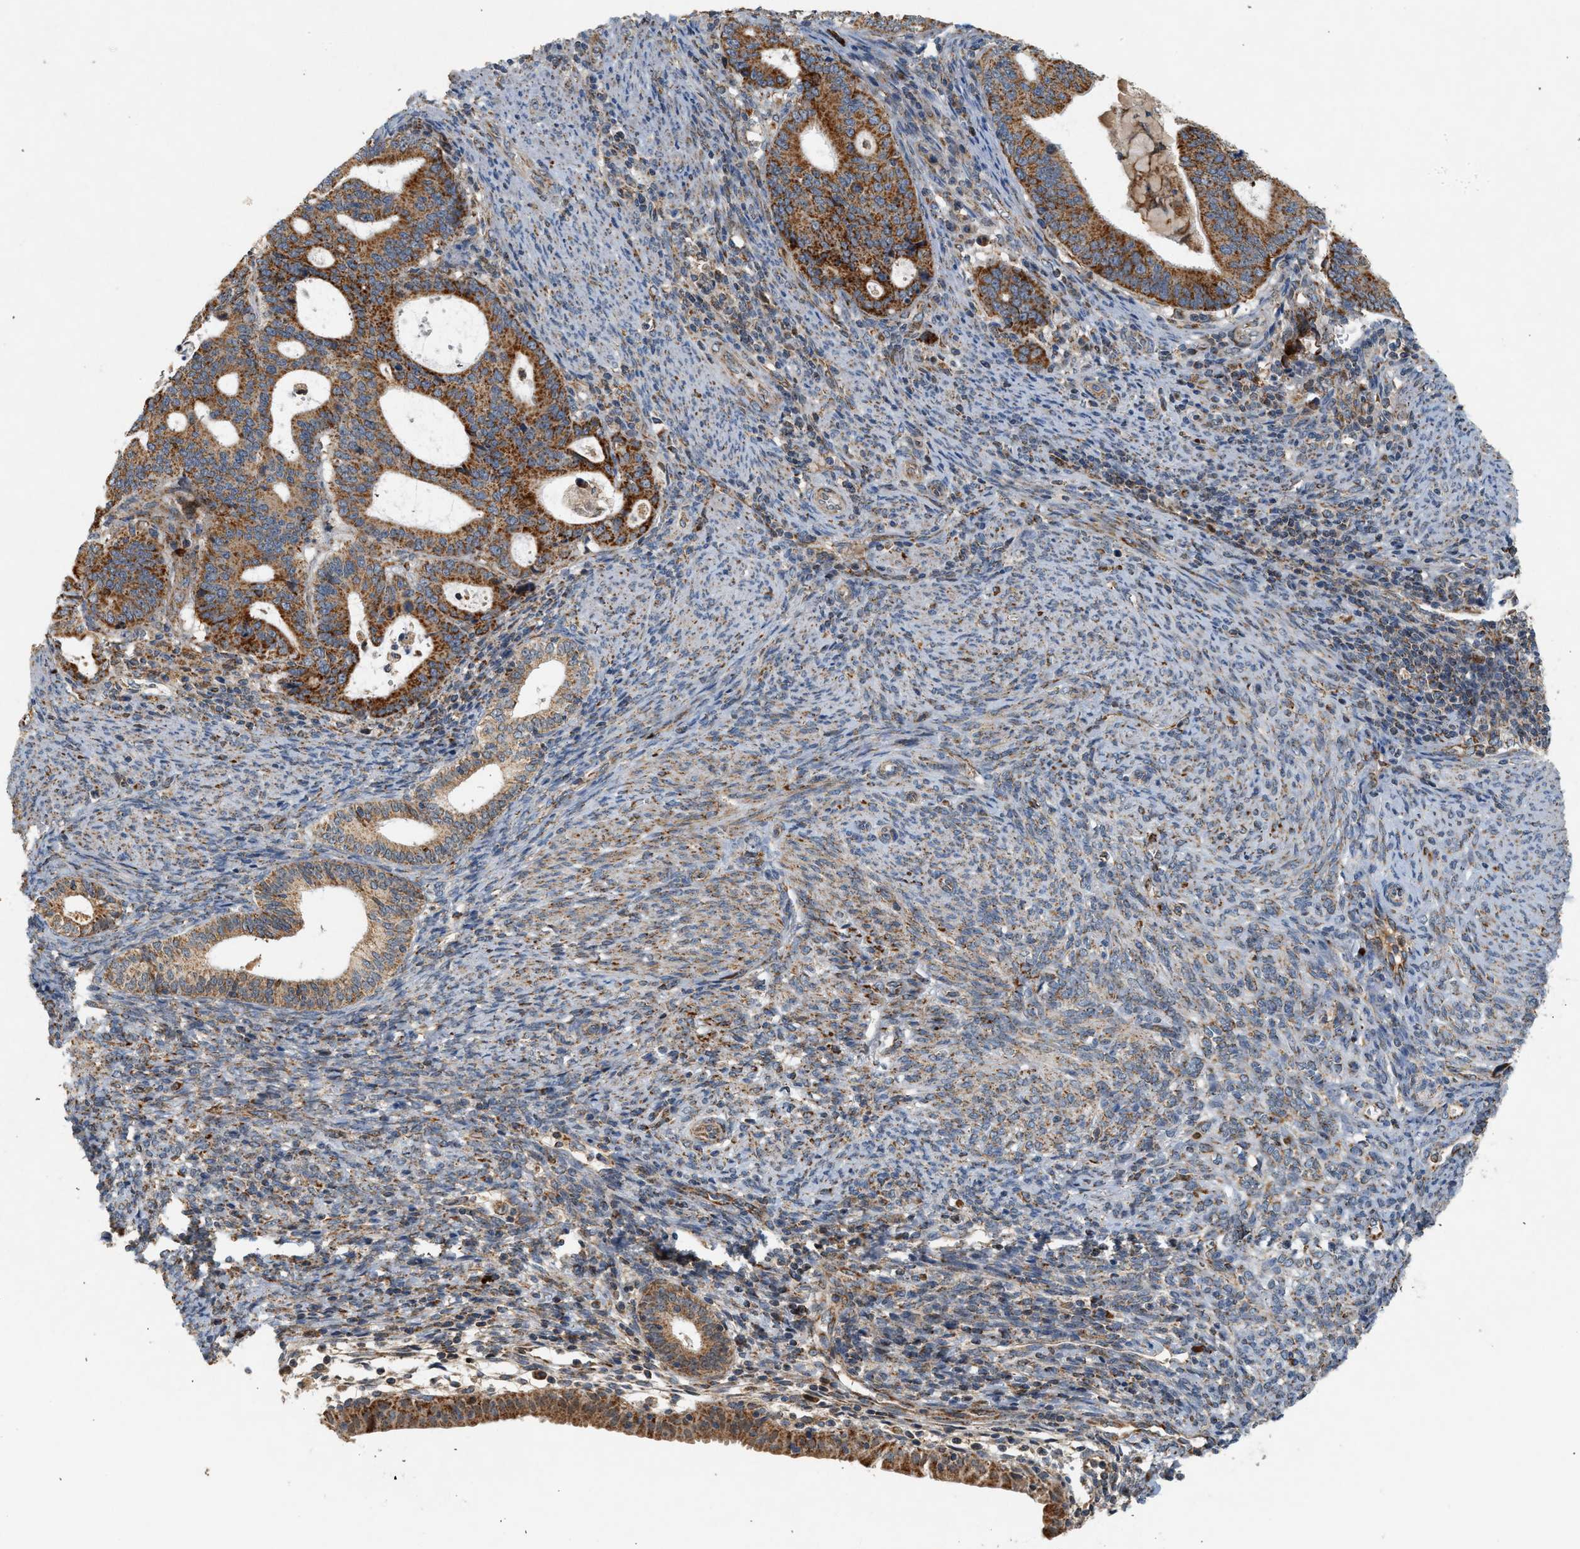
{"staining": {"intensity": "strong", "quantity": ">75%", "location": "cytoplasmic/membranous"}, "tissue": "endometrial cancer", "cell_type": "Tumor cells", "image_type": "cancer", "snomed": [{"axis": "morphology", "description": "Adenocarcinoma, NOS"}, {"axis": "topography", "description": "Uterus"}], "caption": "Endometrial adenocarcinoma stained with a protein marker demonstrates strong staining in tumor cells.", "gene": "MCU", "patient": {"sex": "female", "age": 83}}